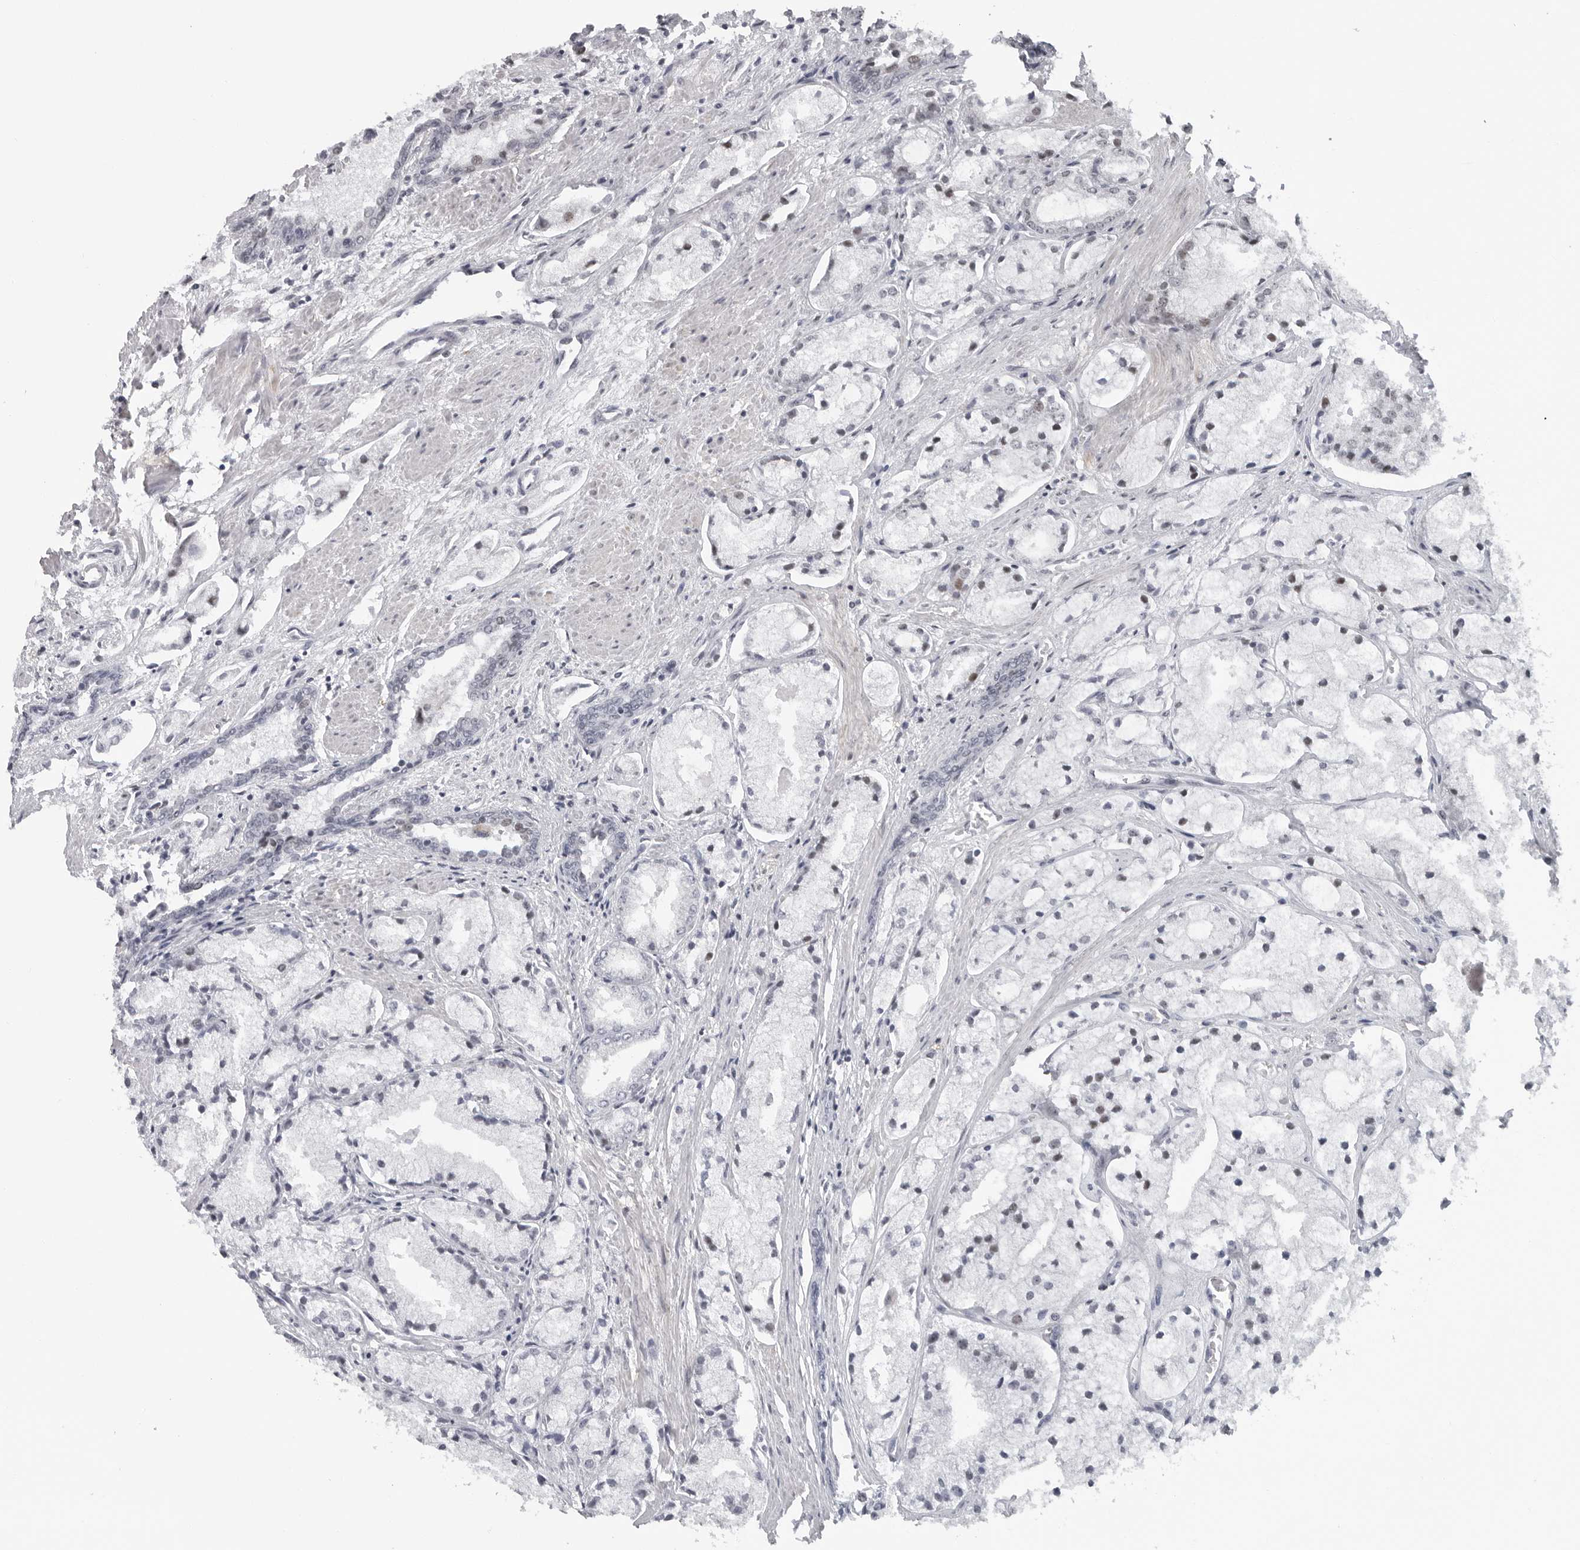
{"staining": {"intensity": "negative", "quantity": "none", "location": "none"}, "tissue": "prostate cancer", "cell_type": "Tumor cells", "image_type": "cancer", "snomed": [{"axis": "morphology", "description": "Adenocarcinoma, High grade"}, {"axis": "topography", "description": "Prostate"}], "caption": "DAB immunohistochemical staining of human adenocarcinoma (high-grade) (prostate) reveals no significant staining in tumor cells.", "gene": "MAF", "patient": {"sex": "male", "age": 50}}